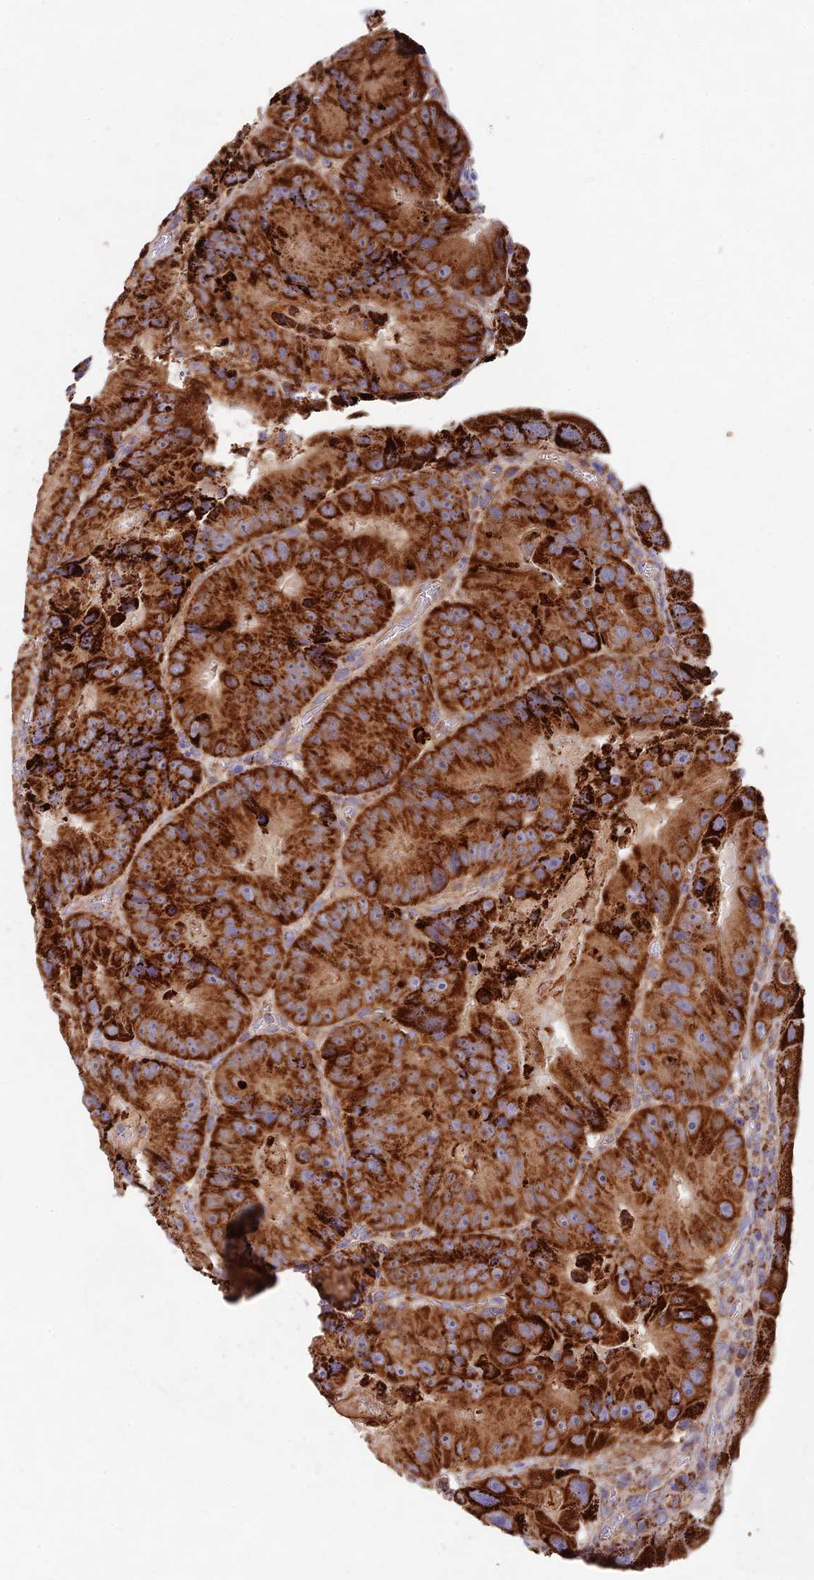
{"staining": {"intensity": "strong", "quantity": ">75%", "location": "cytoplasmic/membranous"}, "tissue": "colorectal cancer", "cell_type": "Tumor cells", "image_type": "cancer", "snomed": [{"axis": "morphology", "description": "Adenocarcinoma, NOS"}, {"axis": "topography", "description": "Colon"}], "caption": "This histopathology image exhibits colorectal adenocarcinoma stained with immunohistochemistry to label a protein in brown. The cytoplasmic/membranous of tumor cells show strong positivity for the protein. Nuclei are counter-stained blue.", "gene": "KHDC3L", "patient": {"sex": "female", "age": 86}}